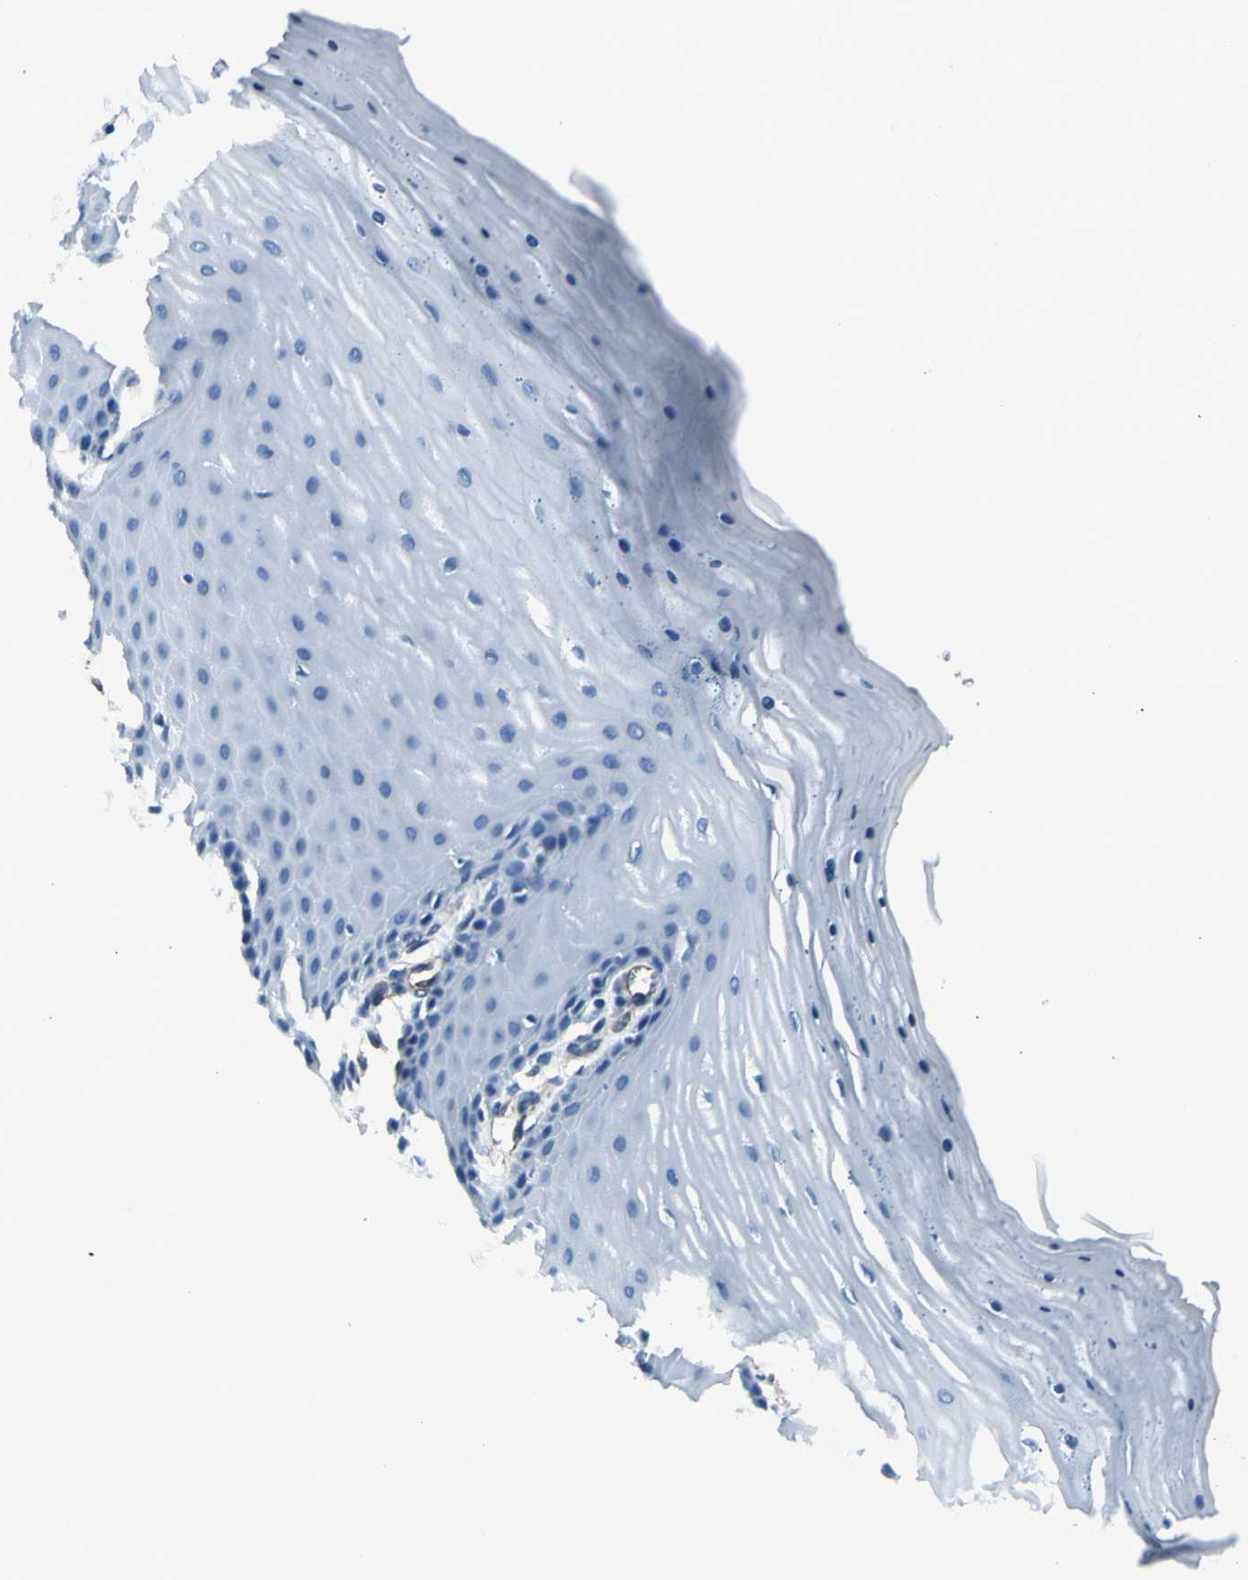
{"staining": {"intensity": "negative", "quantity": "none", "location": "none"}, "tissue": "cervix", "cell_type": "Squamous epithelial cells", "image_type": "normal", "snomed": [{"axis": "morphology", "description": "Normal tissue, NOS"}, {"axis": "topography", "description": "Cervix"}], "caption": "Protein analysis of unremarkable cervix displays no significant staining in squamous epithelial cells. (DAB (3,3'-diaminobenzidine) immunohistochemistry, high magnification).", "gene": "PTH2R", "patient": {"sex": "female", "age": 55}}